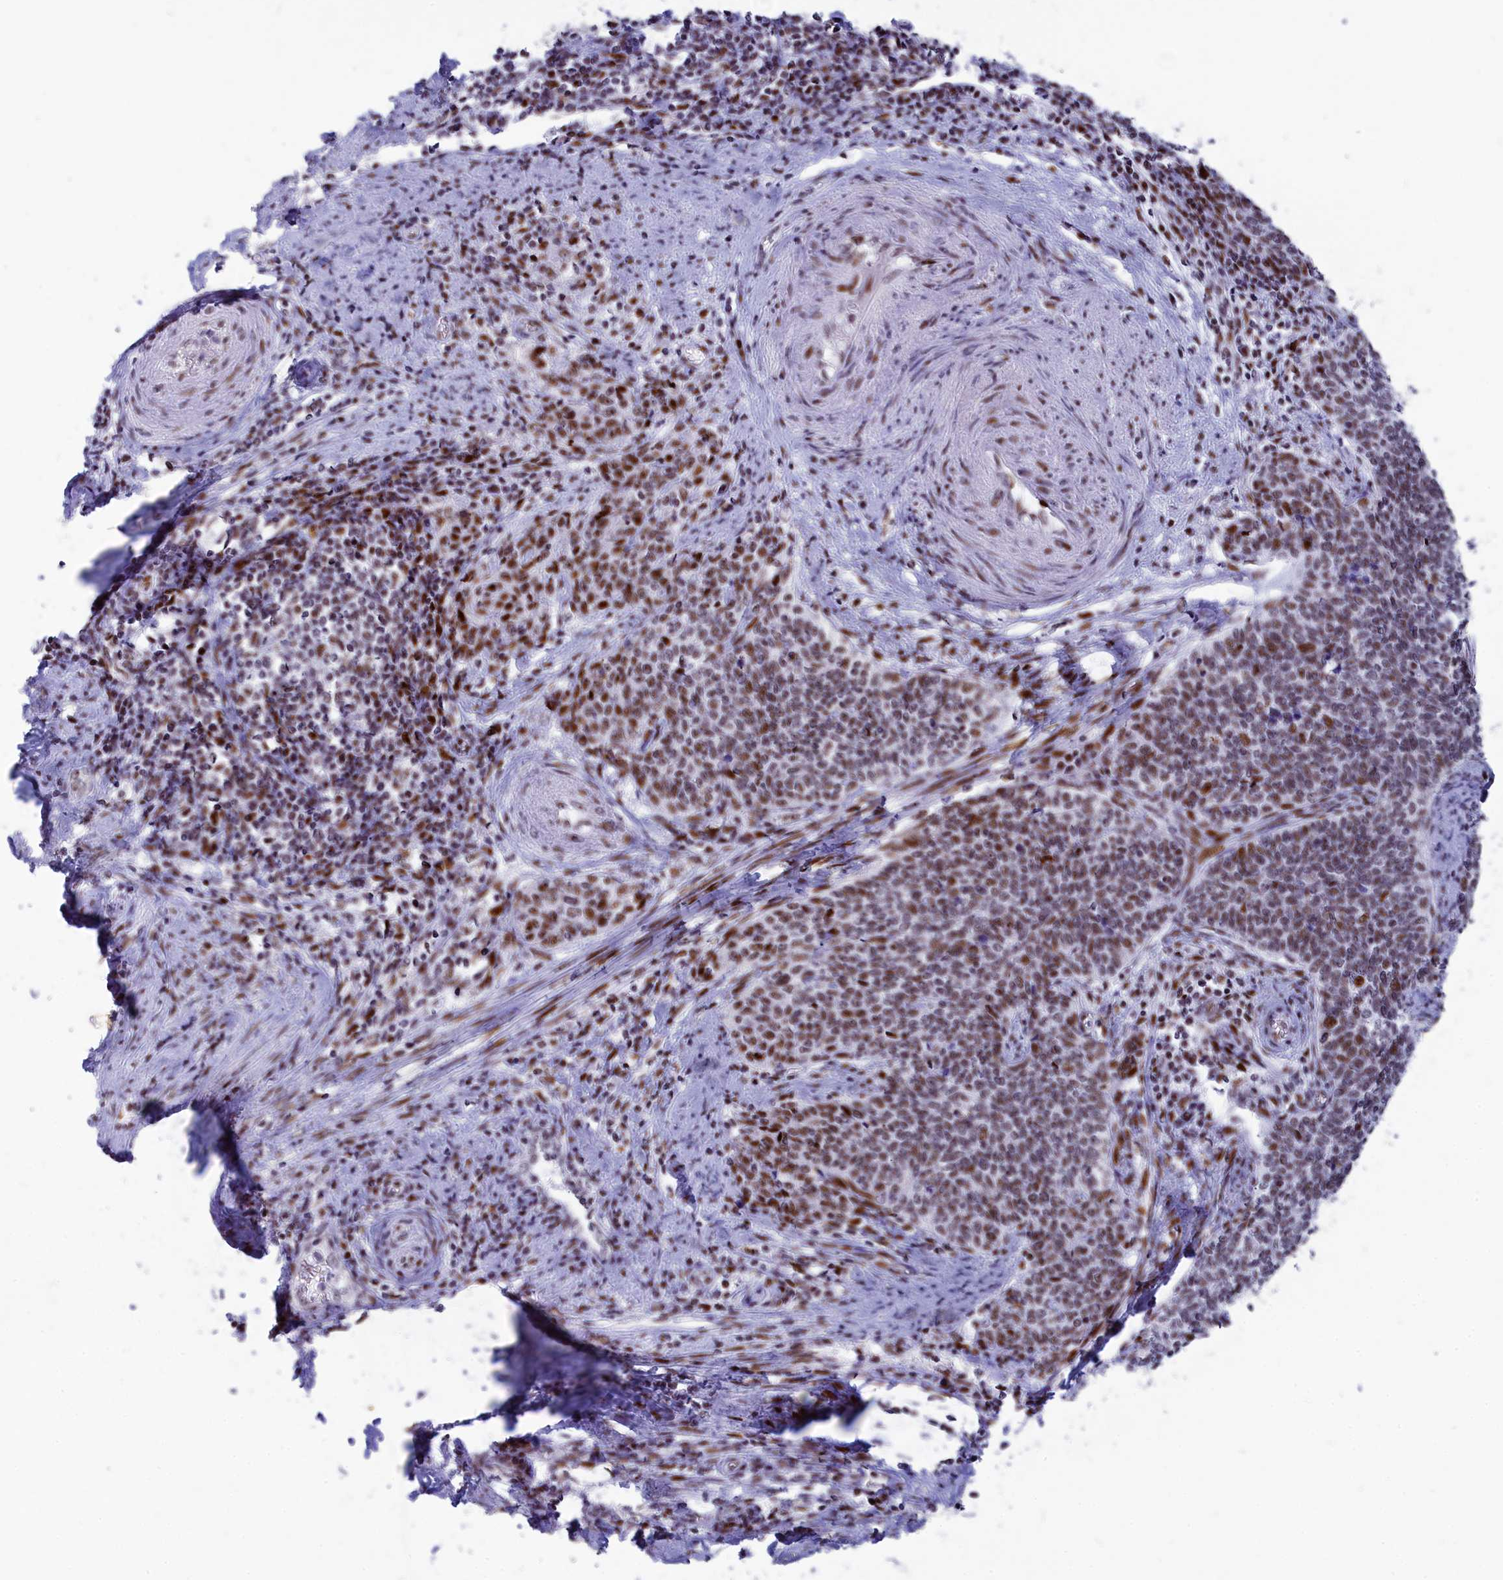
{"staining": {"intensity": "moderate", "quantity": ">75%", "location": "nuclear"}, "tissue": "cervical cancer", "cell_type": "Tumor cells", "image_type": "cancer", "snomed": [{"axis": "morphology", "description": "Squamous cell carcinoma, NOS"}, {"axis": "topography", "description": "Cervix"}], "caption": "Protein staining shows moderate nuclear positivity in about >75% of tumor cells in cervical cancer (squamous cell carcinoma).", "gene": "NSA2", "patient": {"sex": "female", "age": 39}}